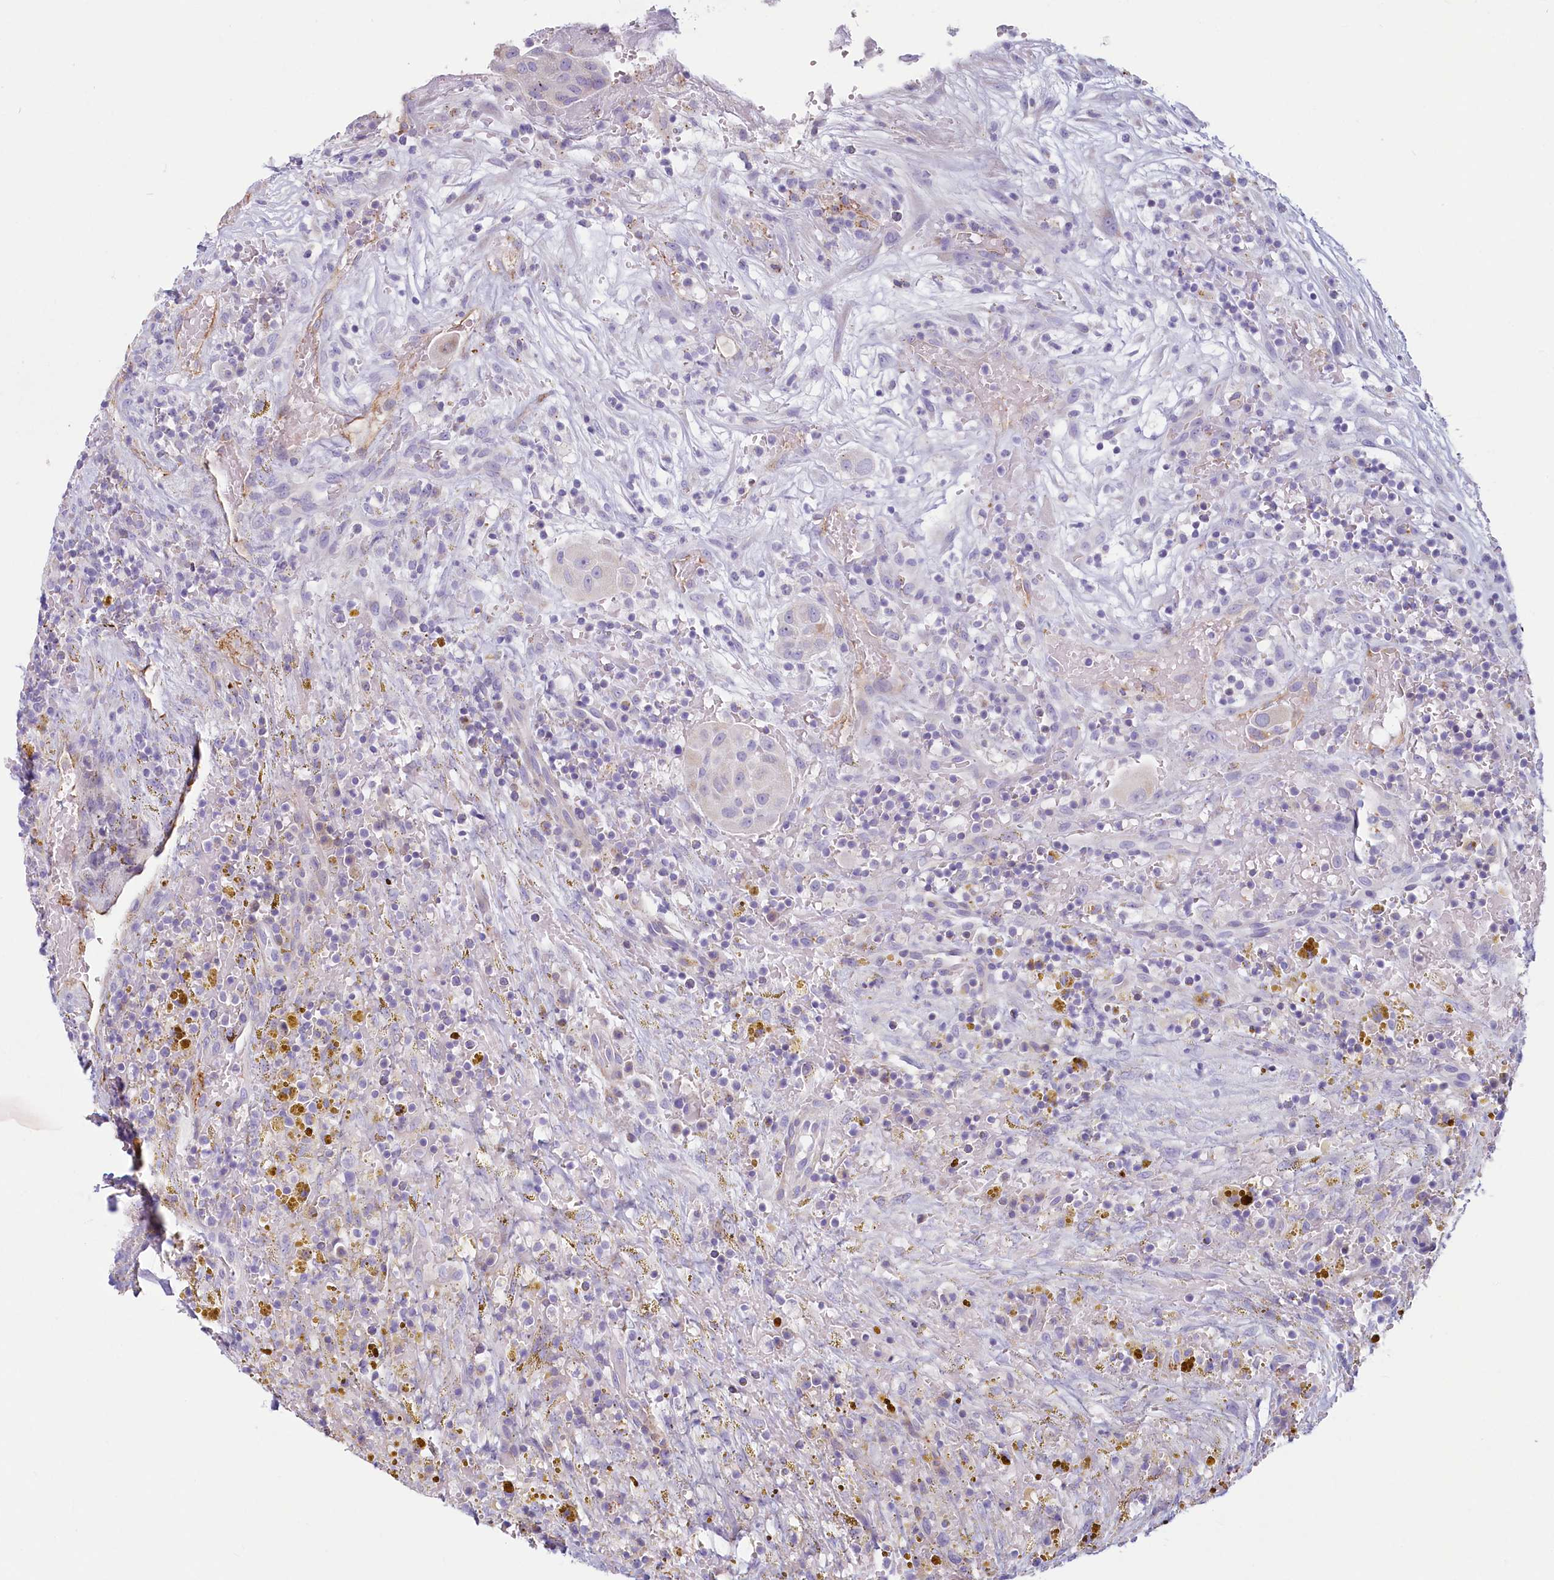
{"staining": {"intensity": "negative", "quantity": "none", "location": "none"}, "tissue": "thyroid cancer", "cell_type": "Tumor cells", "image_type": "cancer", "snomed": [{"axis": "morphology", "description": "Papillary adenocarcinoma, NOS"}, {"axis": "topography", "description": "Thyroid gland"}], "caption": "The IHC histopathology image has no significant staining in tumor cells of thyroid cancer (papillary adenocarcinoma) tissue.", "gene": "LMOD3", "patient": {"sex": "male", "age": 77}}